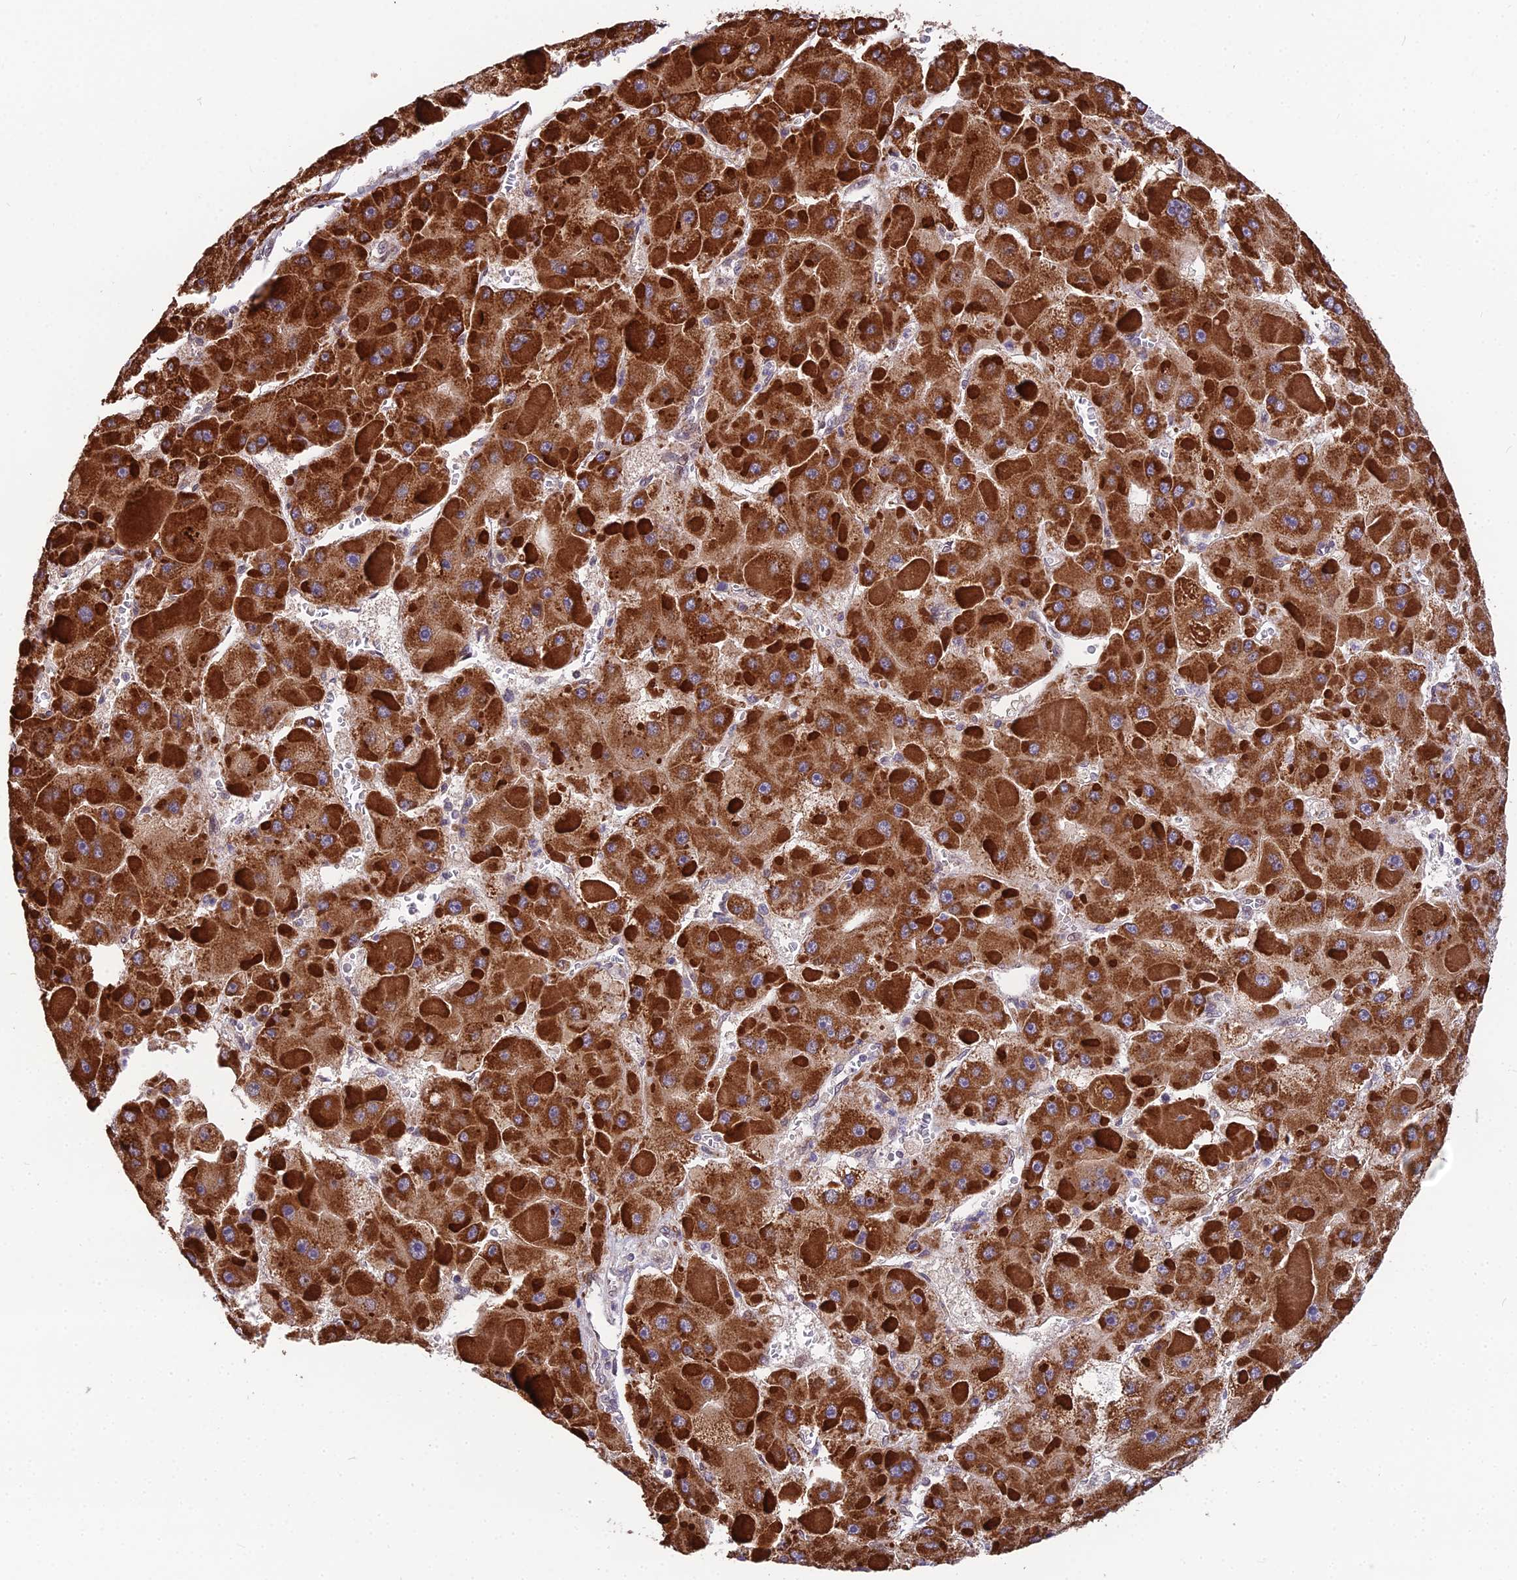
{"staining": {"intensity": "strong", "quantity": ">75%", "location": "cytoplasmic/membranous"}, "tissue": "liver cancer", "cell_type": "Tumor cells", "image_type": "cancer", "snomed": [{"axis": "morphology", "description": "Carcinoma, Hepatocellular, NOS"}, {"axis": "topography", "description": "Liver"}], "caption": "Protein staining reveals strong cytoplasmic/membranous positivity in approximately >75% of tumor cells in liver hepatocellular carcinoma. (Brightfield microscopy of DAB IHC at high magnification).", "gene": "CYP2R1", "patient": {"sex": "female", "age": 73}}